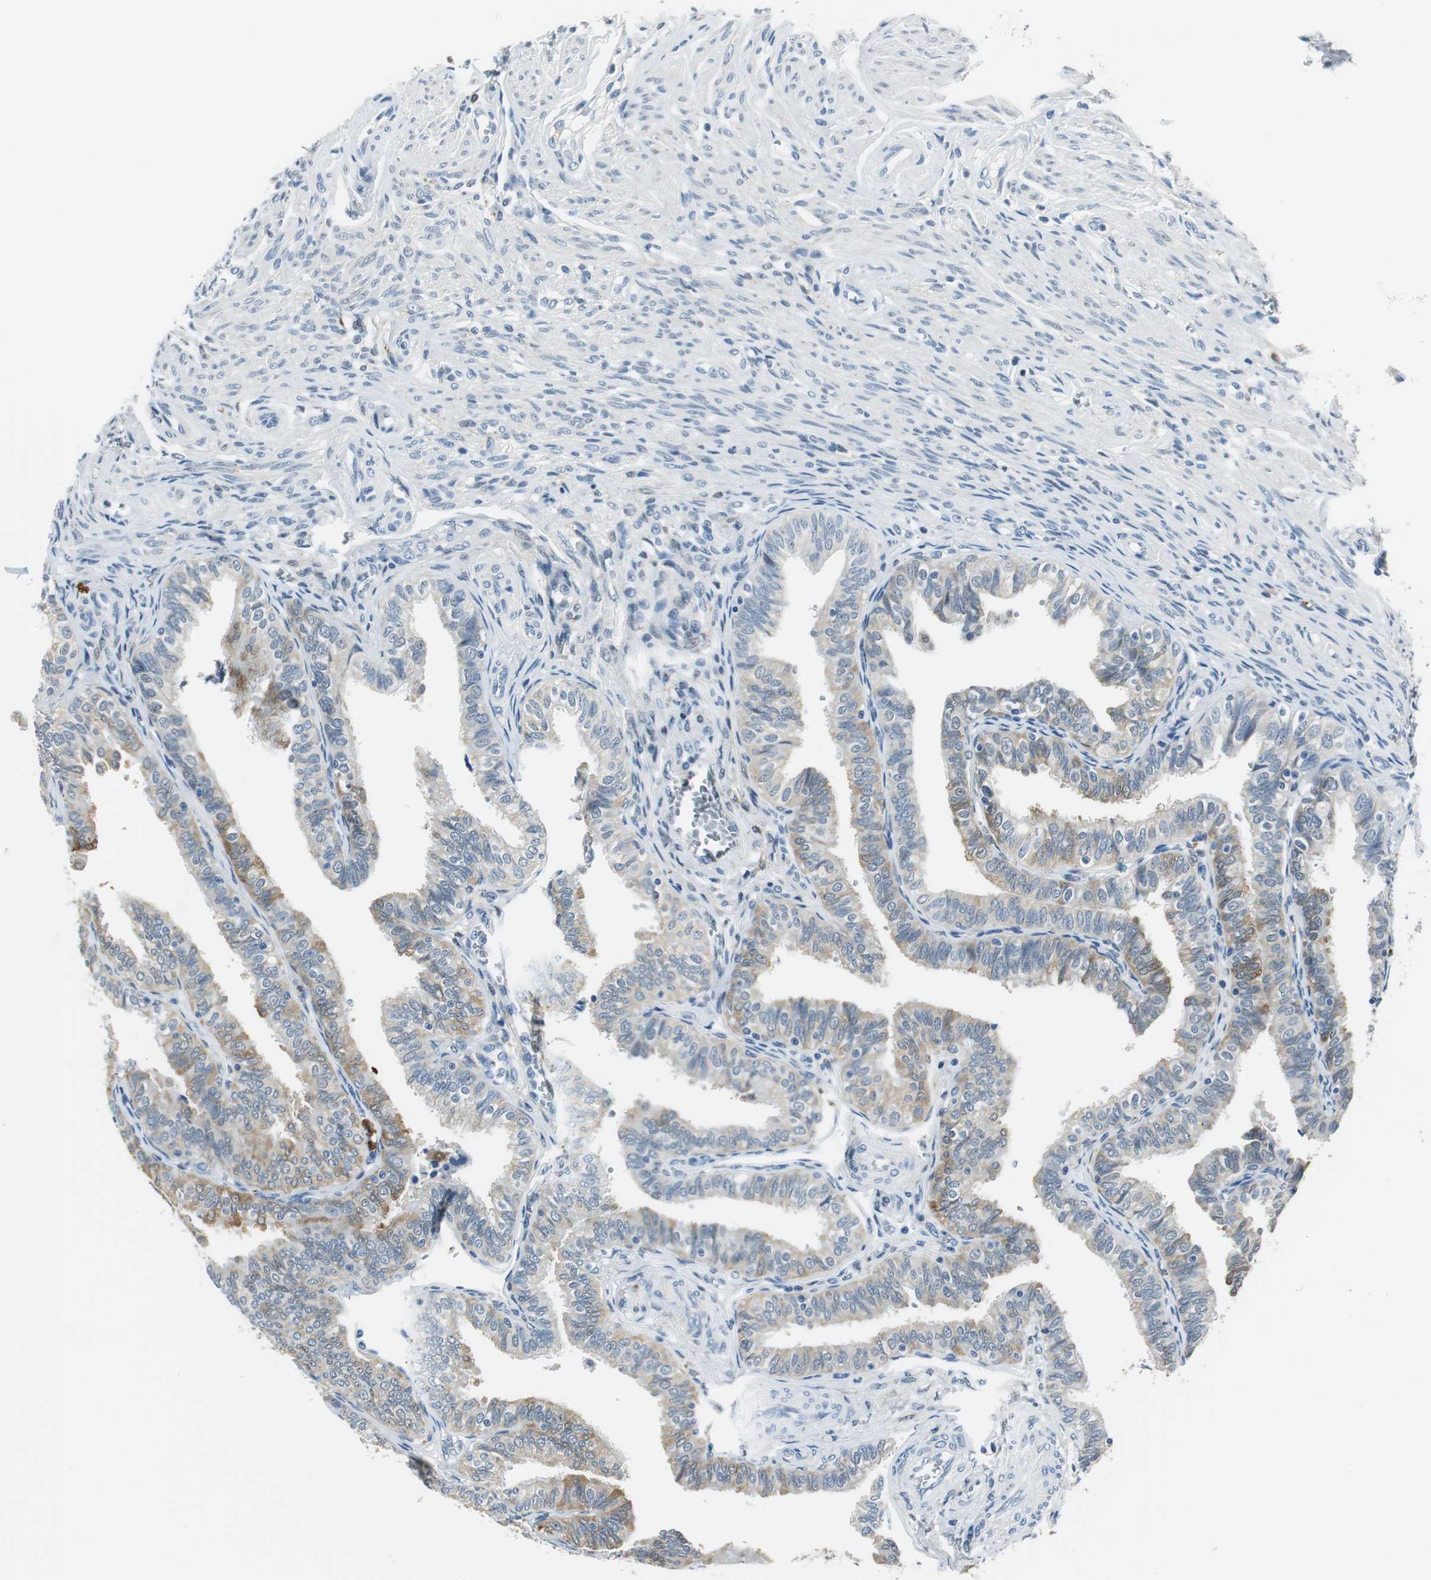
{"staining": {"intensity": "weak", "quantity": "25%-75%", "location": "cytoplasmic/membranous"}, "tissue": "fallopian tube", "cell_type": "Glandular cells", "image_type": "normal", "snomed": [{"axis": "morphology", "description": "Normal tissue, NOS"}, {"axis": "topography", "description": "Fallopian tube"}], "caption": "This photomicrograph displays immunohistochemistry staining of benign fallopian tube, with low weak cytoplasmic/membranous expression in about 25%-75% of glandular cells.", "gene": "ME1", "patient": {"sex": "female", "age": 46}}